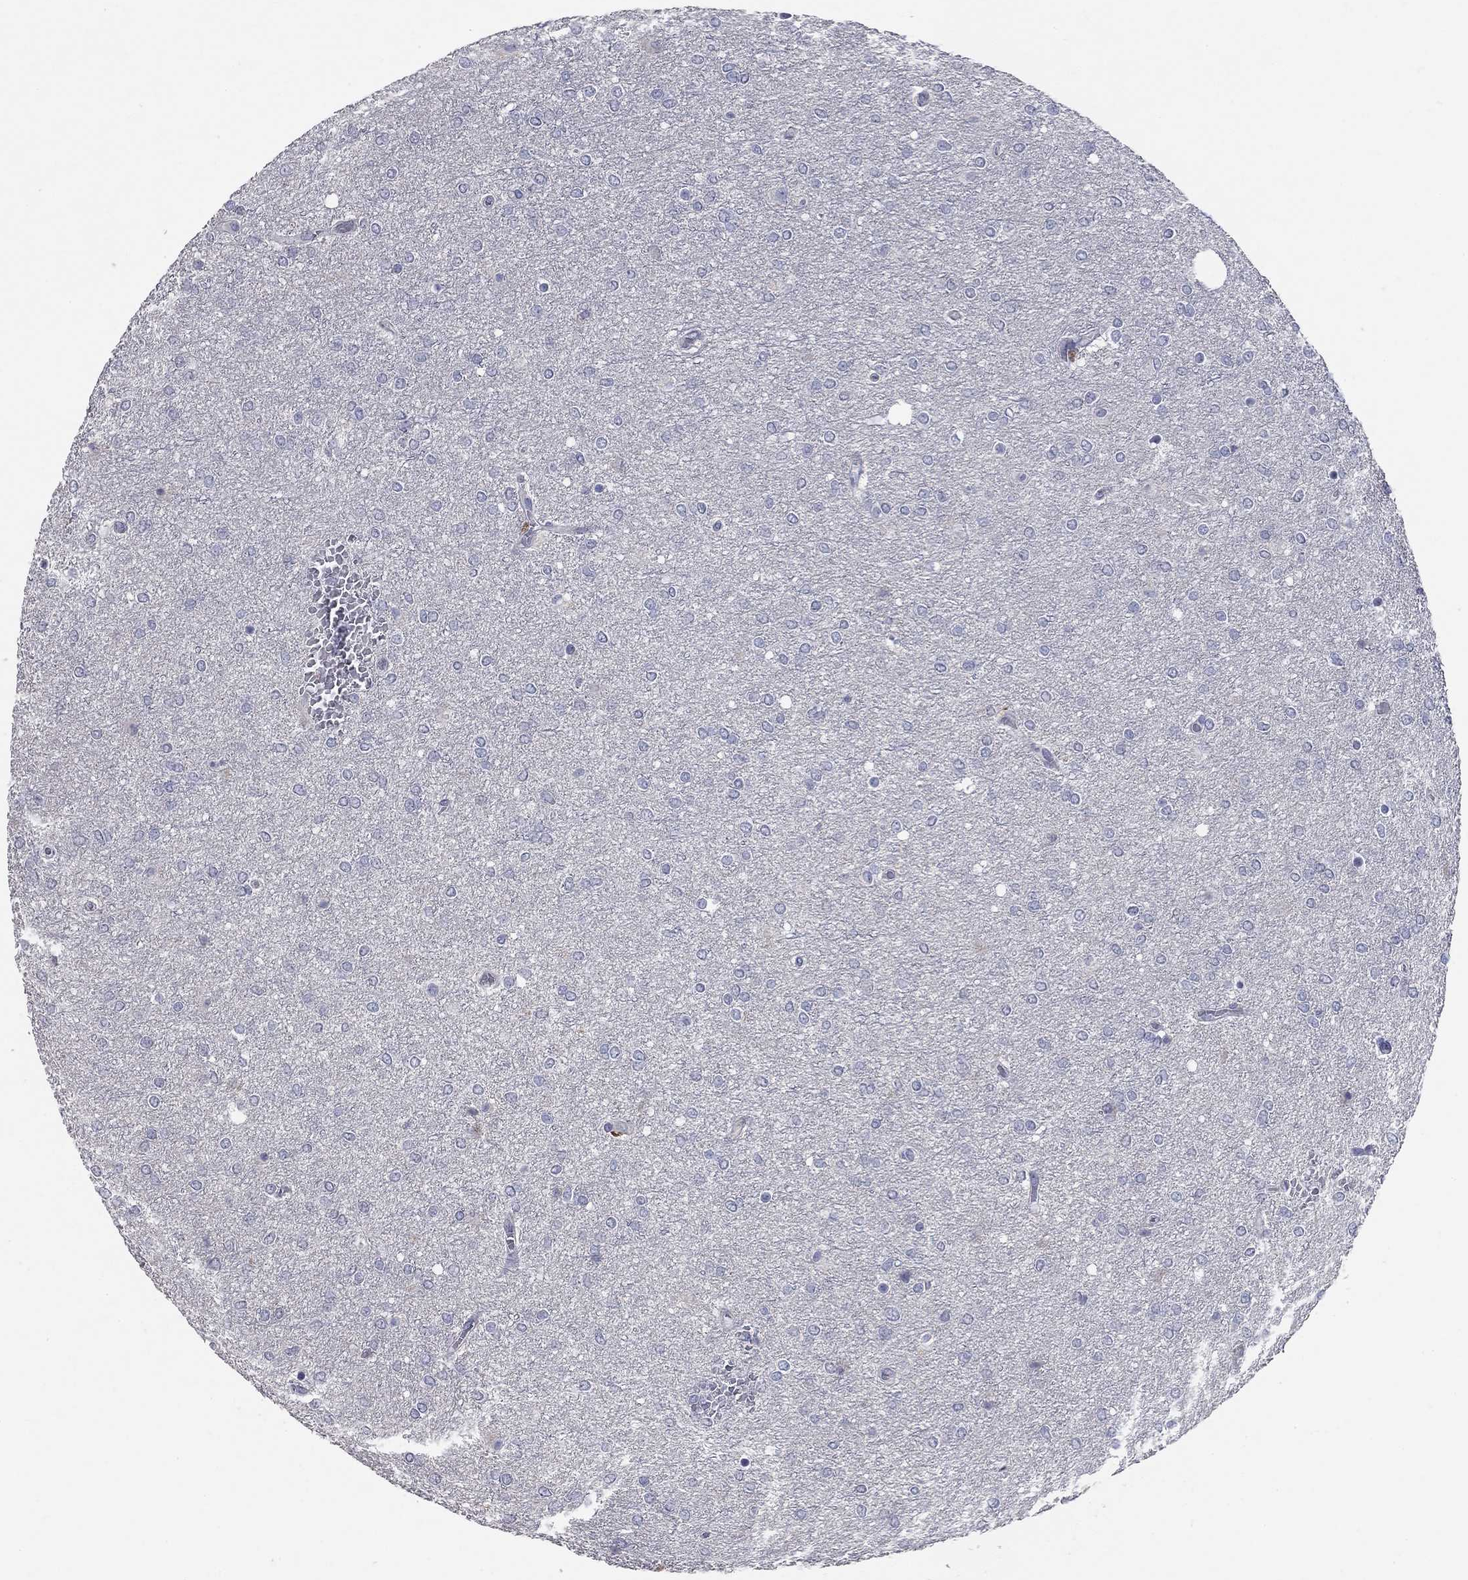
{"staining": {"intensity": "negative", "quantity": "none", "location": "none"}, "tissue": "glioma", "cell_type": "Tumor cells", "image_type": "cancer", "snomed": [{"axis": "morphology", "description": "Glioma, malignant, High grade"}, {"axis": "topography", "description": "Brain"}], "caption": "The photomicrograph exhibits no staining of tumor cells in malignant high-grade glioma. (DAB immunohistochemistry (IHC) with hematoxylin counter stain).", "gene": "SYT12", "patient": {"sex": "female", "age": 61}}